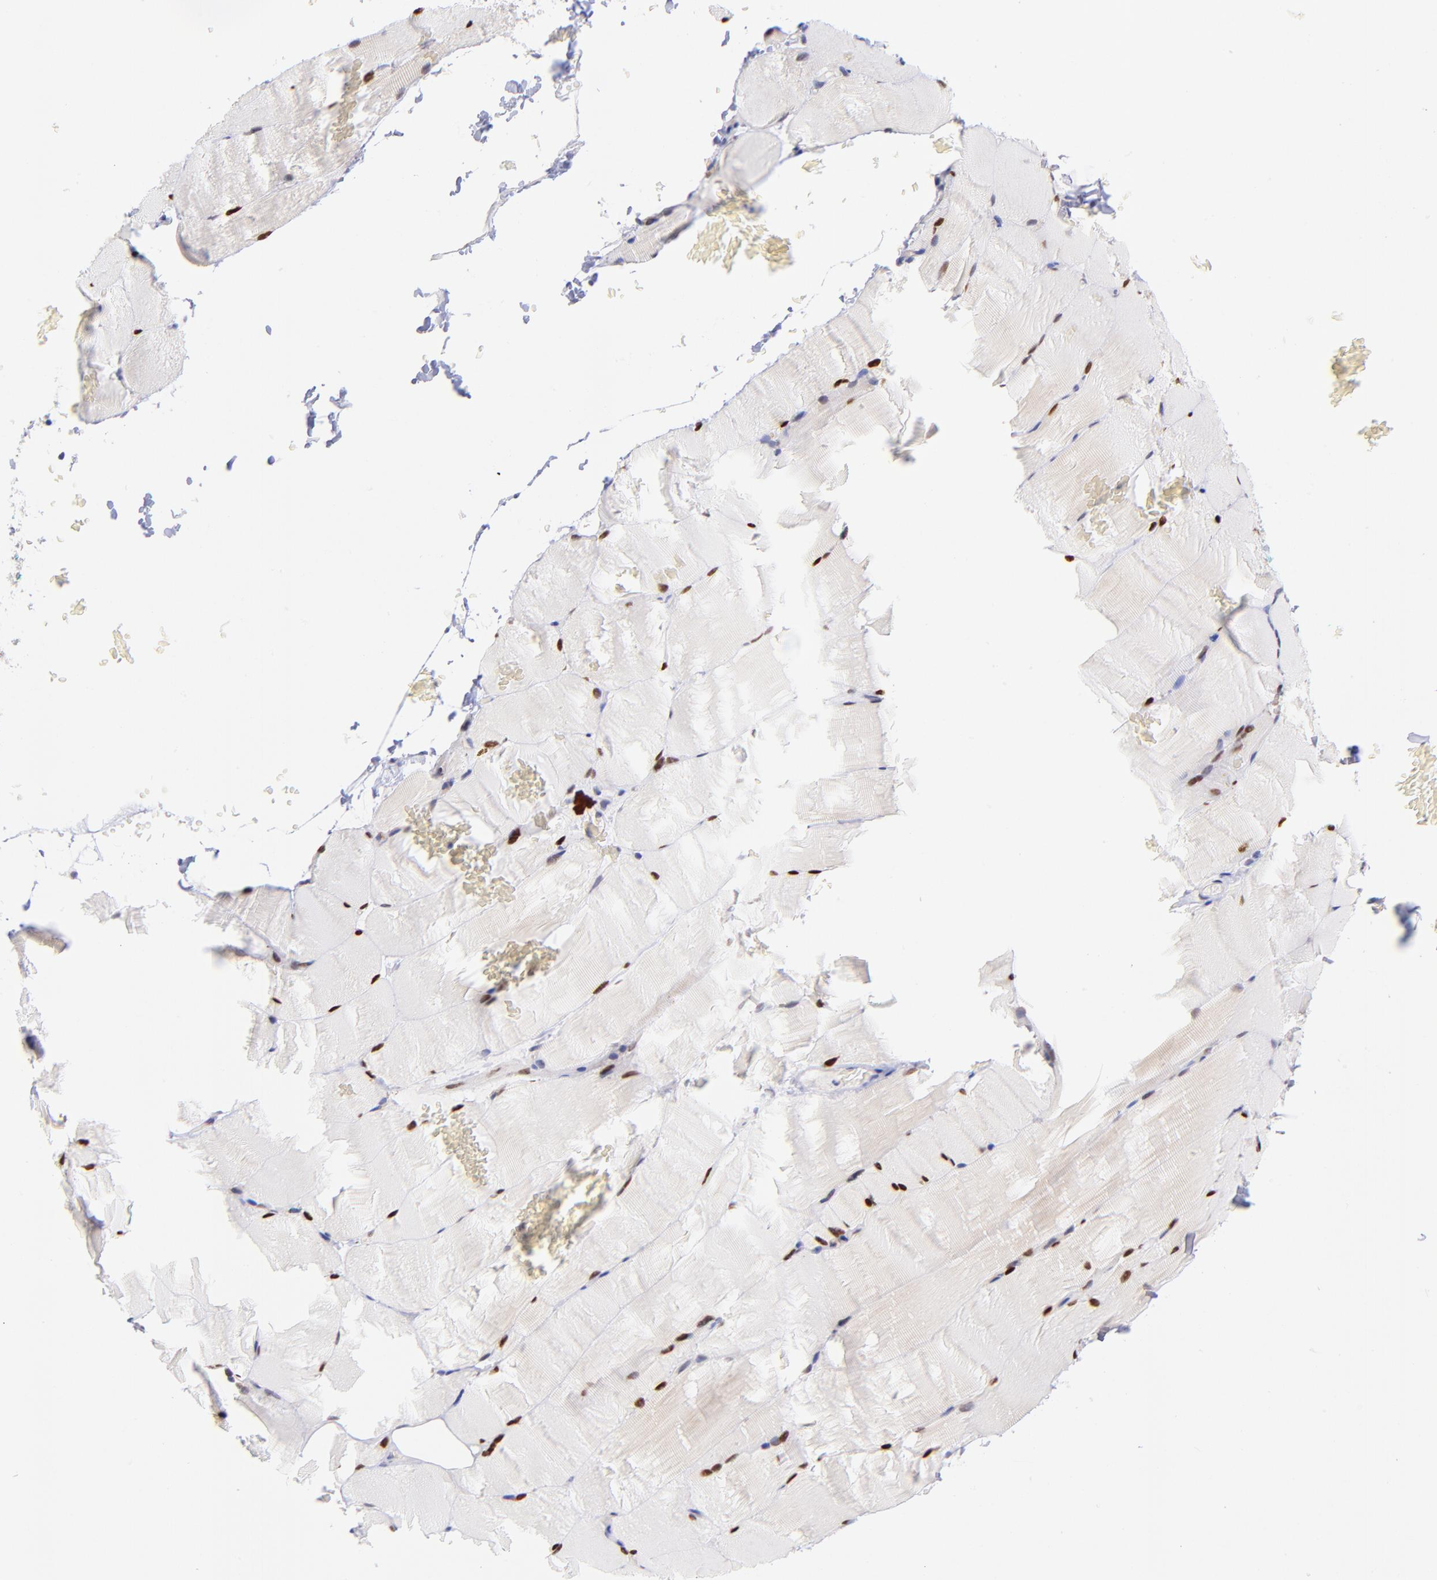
{"staining": {"intensity": "moderate", "quantity": "25%-75%", "location": "nuclear"}, "tissue": "skeletal muscle", "cell_type": "Myocytes", "image_type": "normal", "snomed": [{"axis": "morphology", "description": "Normal tissue, NOS"}, {"axis": "topography", "description": "Skeletal muscle"}], "caption": "A brown stain highlights moderate nuclear positivity of a protein in myocytes of benign skeletal muscle.", "gene": "SOX6", "patient": {"sex": "female", "age": 37}}